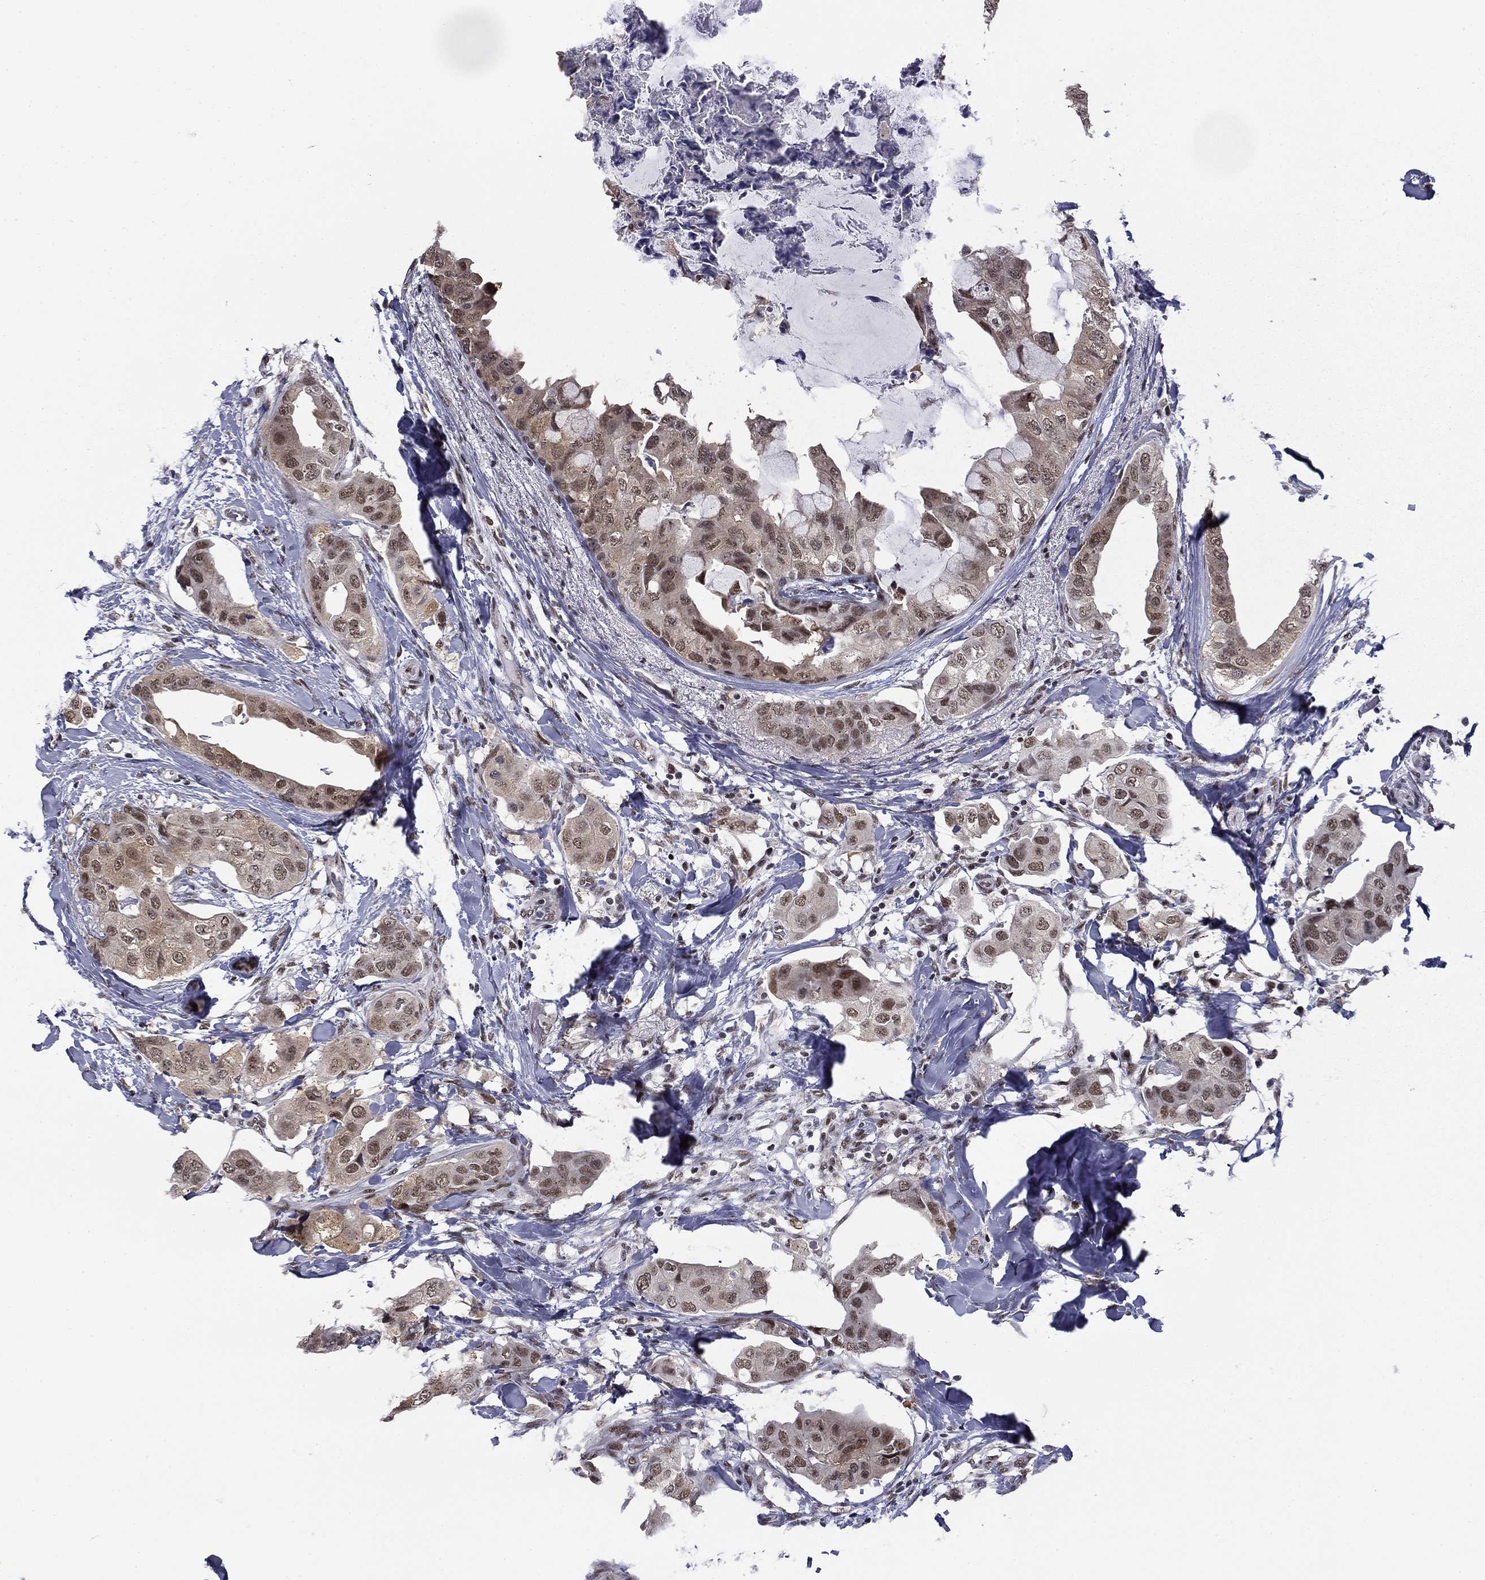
{"staining": {"intensity": "moderate", "quantity": "<25%", "location": "nuclear"}, "tissue": "breast cancer", "cell_type": "Tumor cells", "image_type": "cancer", "snomed": [{"axis": "morphology", "description": "Normal tissue, NOS"}, {"axis": "morphology", "description": "Duct carcinoma"}, {"axis": "topography", "description": "Breast"}], "caption": "The image exhibits immunohistochemical staining of breast cancer (intraductal carcinoma). There is moderate nuclear staining is seen in approximately <25% of tumor cells. The staining was performed using DAB to visualize the protein expression in brown, while the nuclei were stained in blue with hematoxylin (Magnification: 20x).", "gene": "ETV5", "patient": {"sex": "female", "age": 40}}